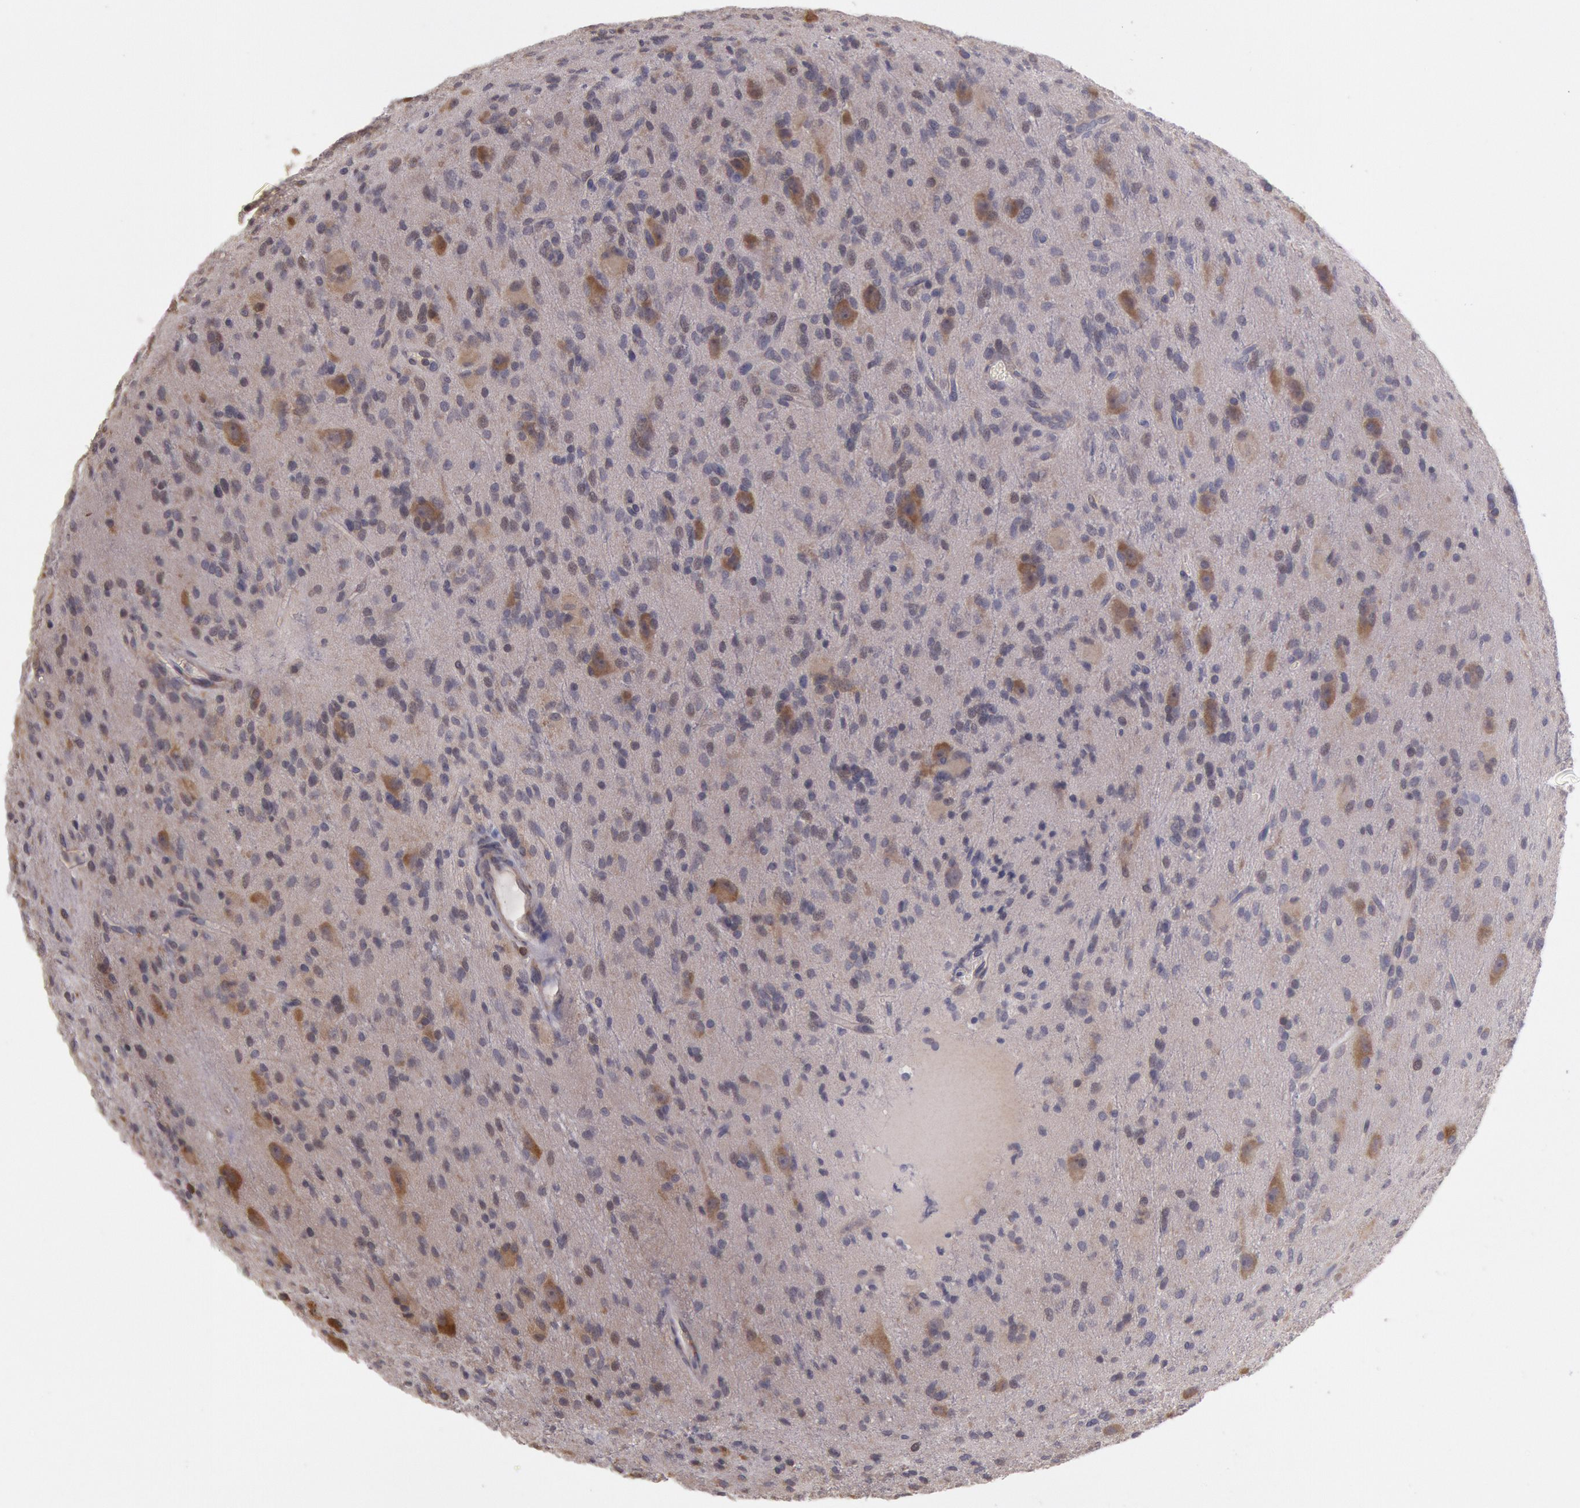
{"staining": {"intensity": "moderate", "quantity": "<25%", "location": "cytoplasmic/membranous"}, "tissue": "glioma", "cell_type": "Tumor cells", "image_type": "cancer", "snomed": [{"axis": "morphology", "description": "Glioma, malignant, Low grade"}, {"axis": "topography", "description": "Brain"}], "caption": "Immunohistochemistry photomicrograph of neoplastic tissue: malignant glioma (low-grade) stained using immunohistochemistry reveals low levels of moderate protein expression localized specifically in the cytoplasmic/membranous of tumor cells, appearing as a cytoplasmic/membranous brown color.", "gene": "NMT2", "patient": {"sex": "female", "age": 15}}